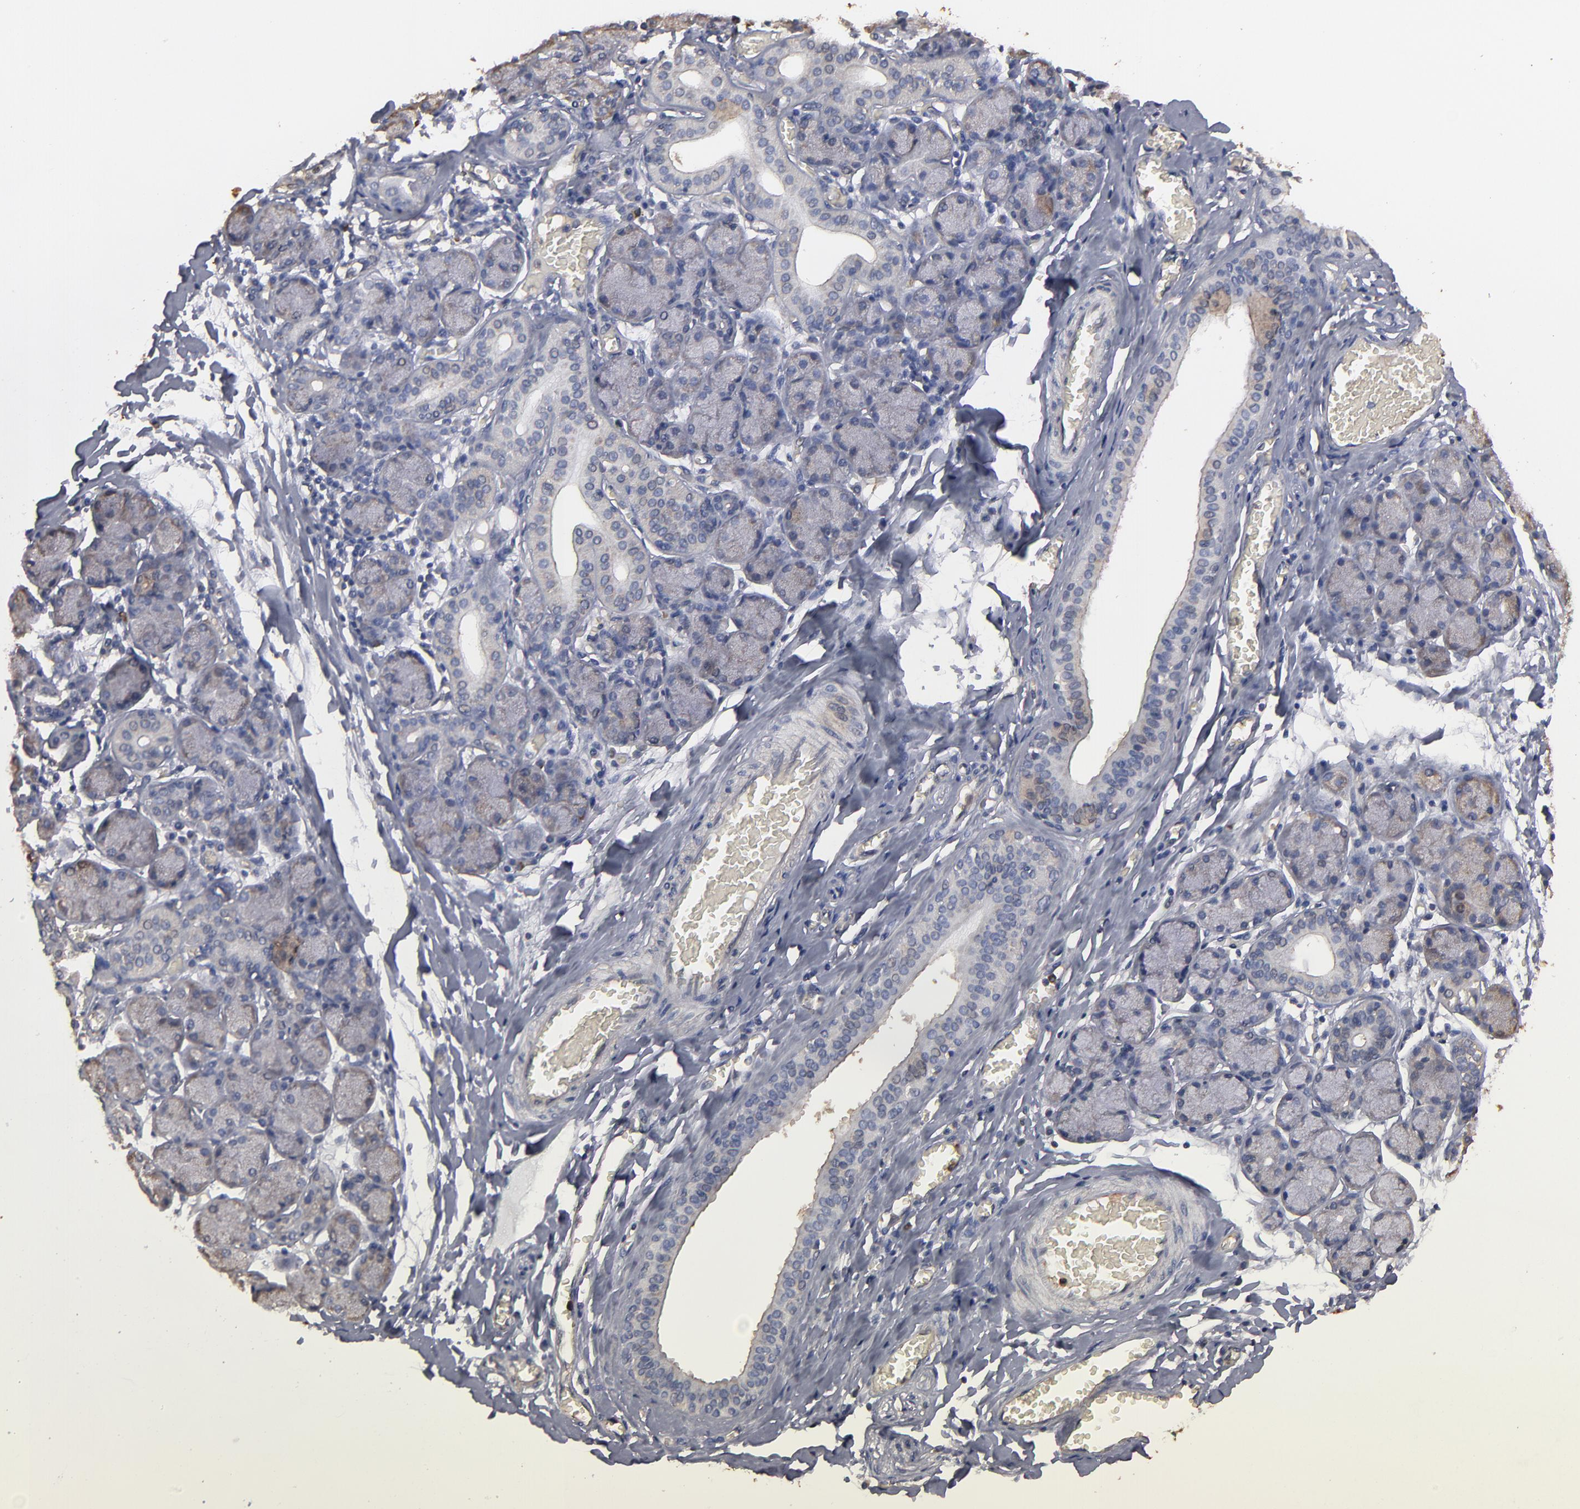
{"staining": {"intensity": "weak", "quantity": "25%-75%", "location": "cytoplasmic/membranous"}, "tissue": "salivary gland", "cell_type": "Glandular cells", "image_type": "normal", "snomed": [{"axis": "morphology", "description": "Normal tissue, NOS"}, {"axis": "topography", "description": "Salivary gland"}], "caption": "Immunohistochemical staining of benign salivary gland reveals low levels of weak cytoplasmic/membranous staining in approximately 25%-75% of glandular cells.", "gene": "RO60", "patient": {"sex": "female", "age": 24}}